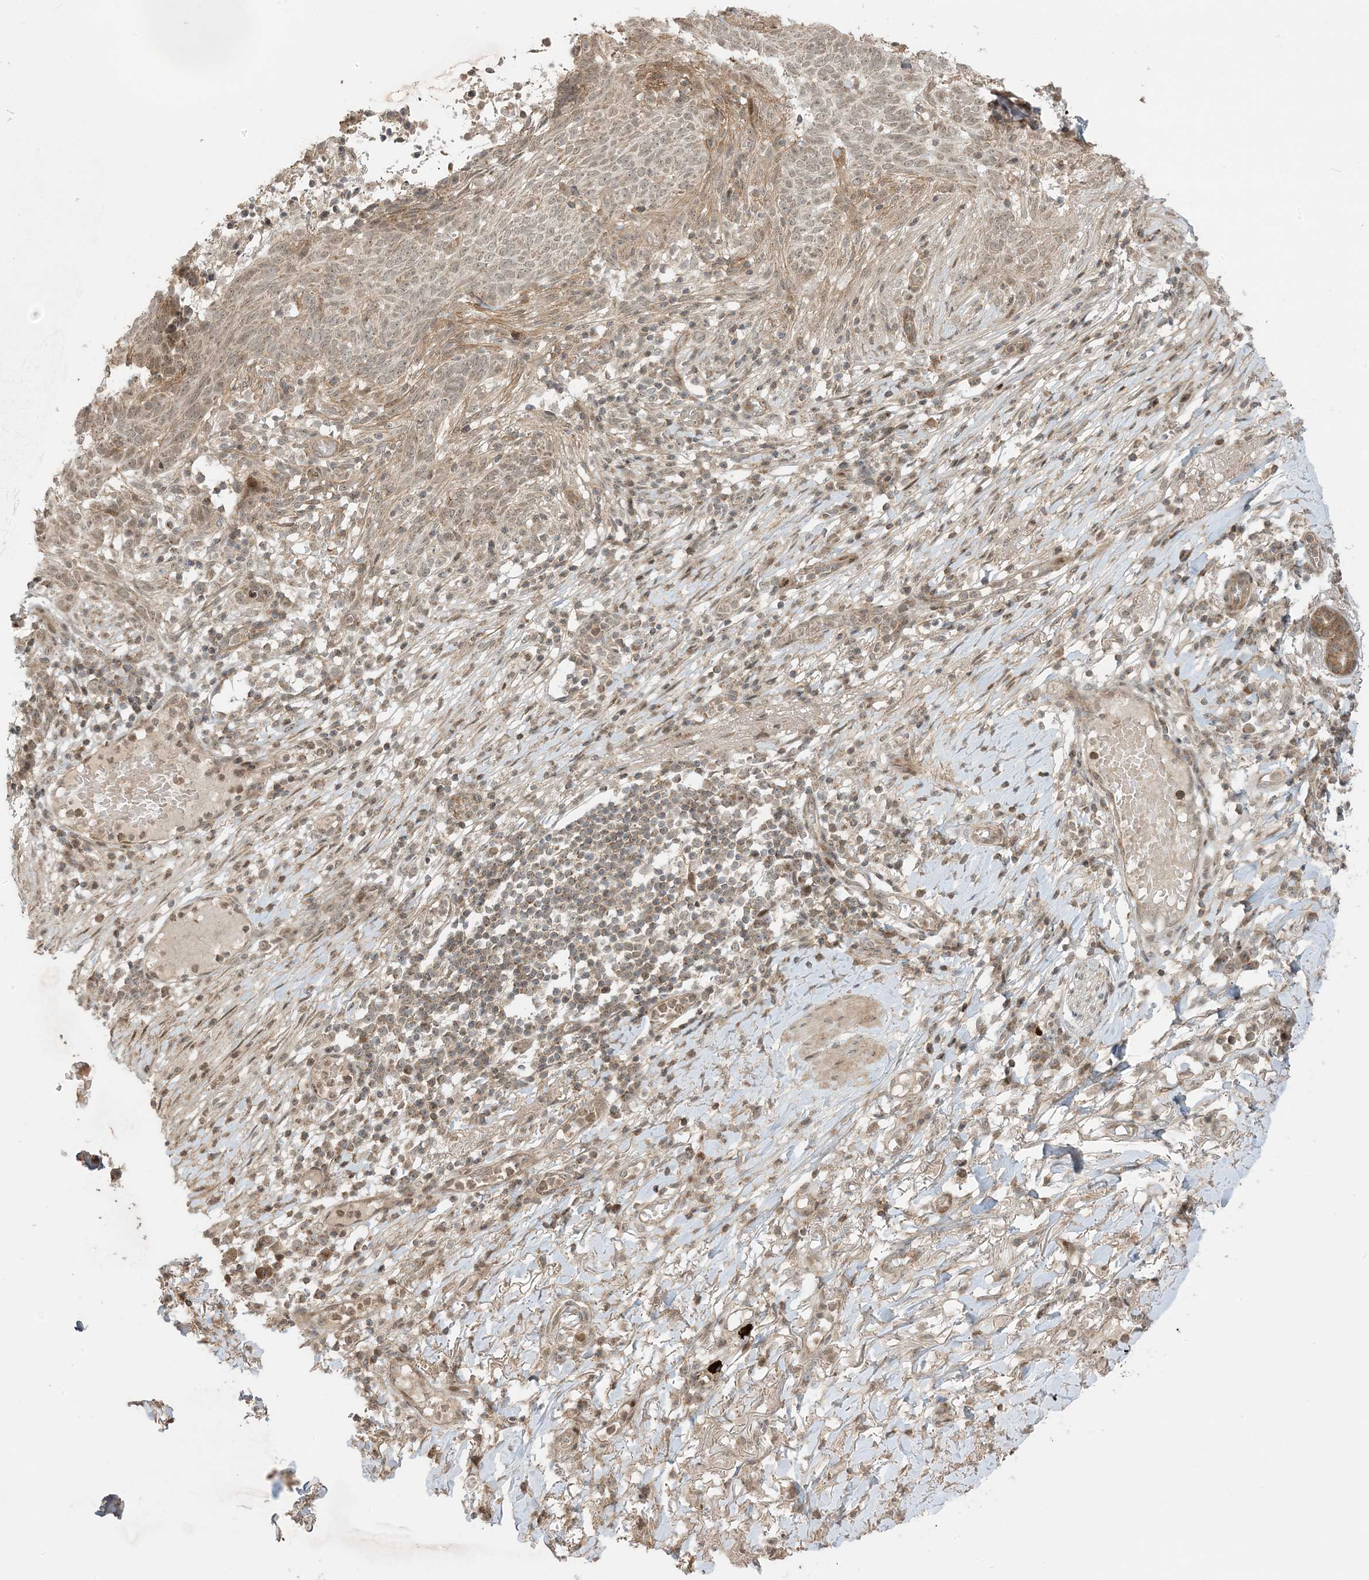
{"staining": {"intensity": "weak", "quantity": ">75%", "location": "cytoplasmic/membranous,nuclear"}, "tissue": "skin cancer", "cell_type": "Tumor cells", "image_type": "cancer", "snomed": [{"axis": "morphology", "description": "Normal tissue, NOS"}, {"axis": "morphology", "description": "Basal cell carcinoma"}, {"axis": "topography", "description": "Skin"}], "caption": "Skin cancer (basal cell carcinoma) was stained to show a protein in brown. There is low levels of weak cytoplasmic/membranous and nuclear expression in approximately >75% of tumor cells. (DAB IHC, brown staining for protein, blue staining for nuclei).", "gene": "PHLDB2", "patient": {"sex": "male", "age": 64}}